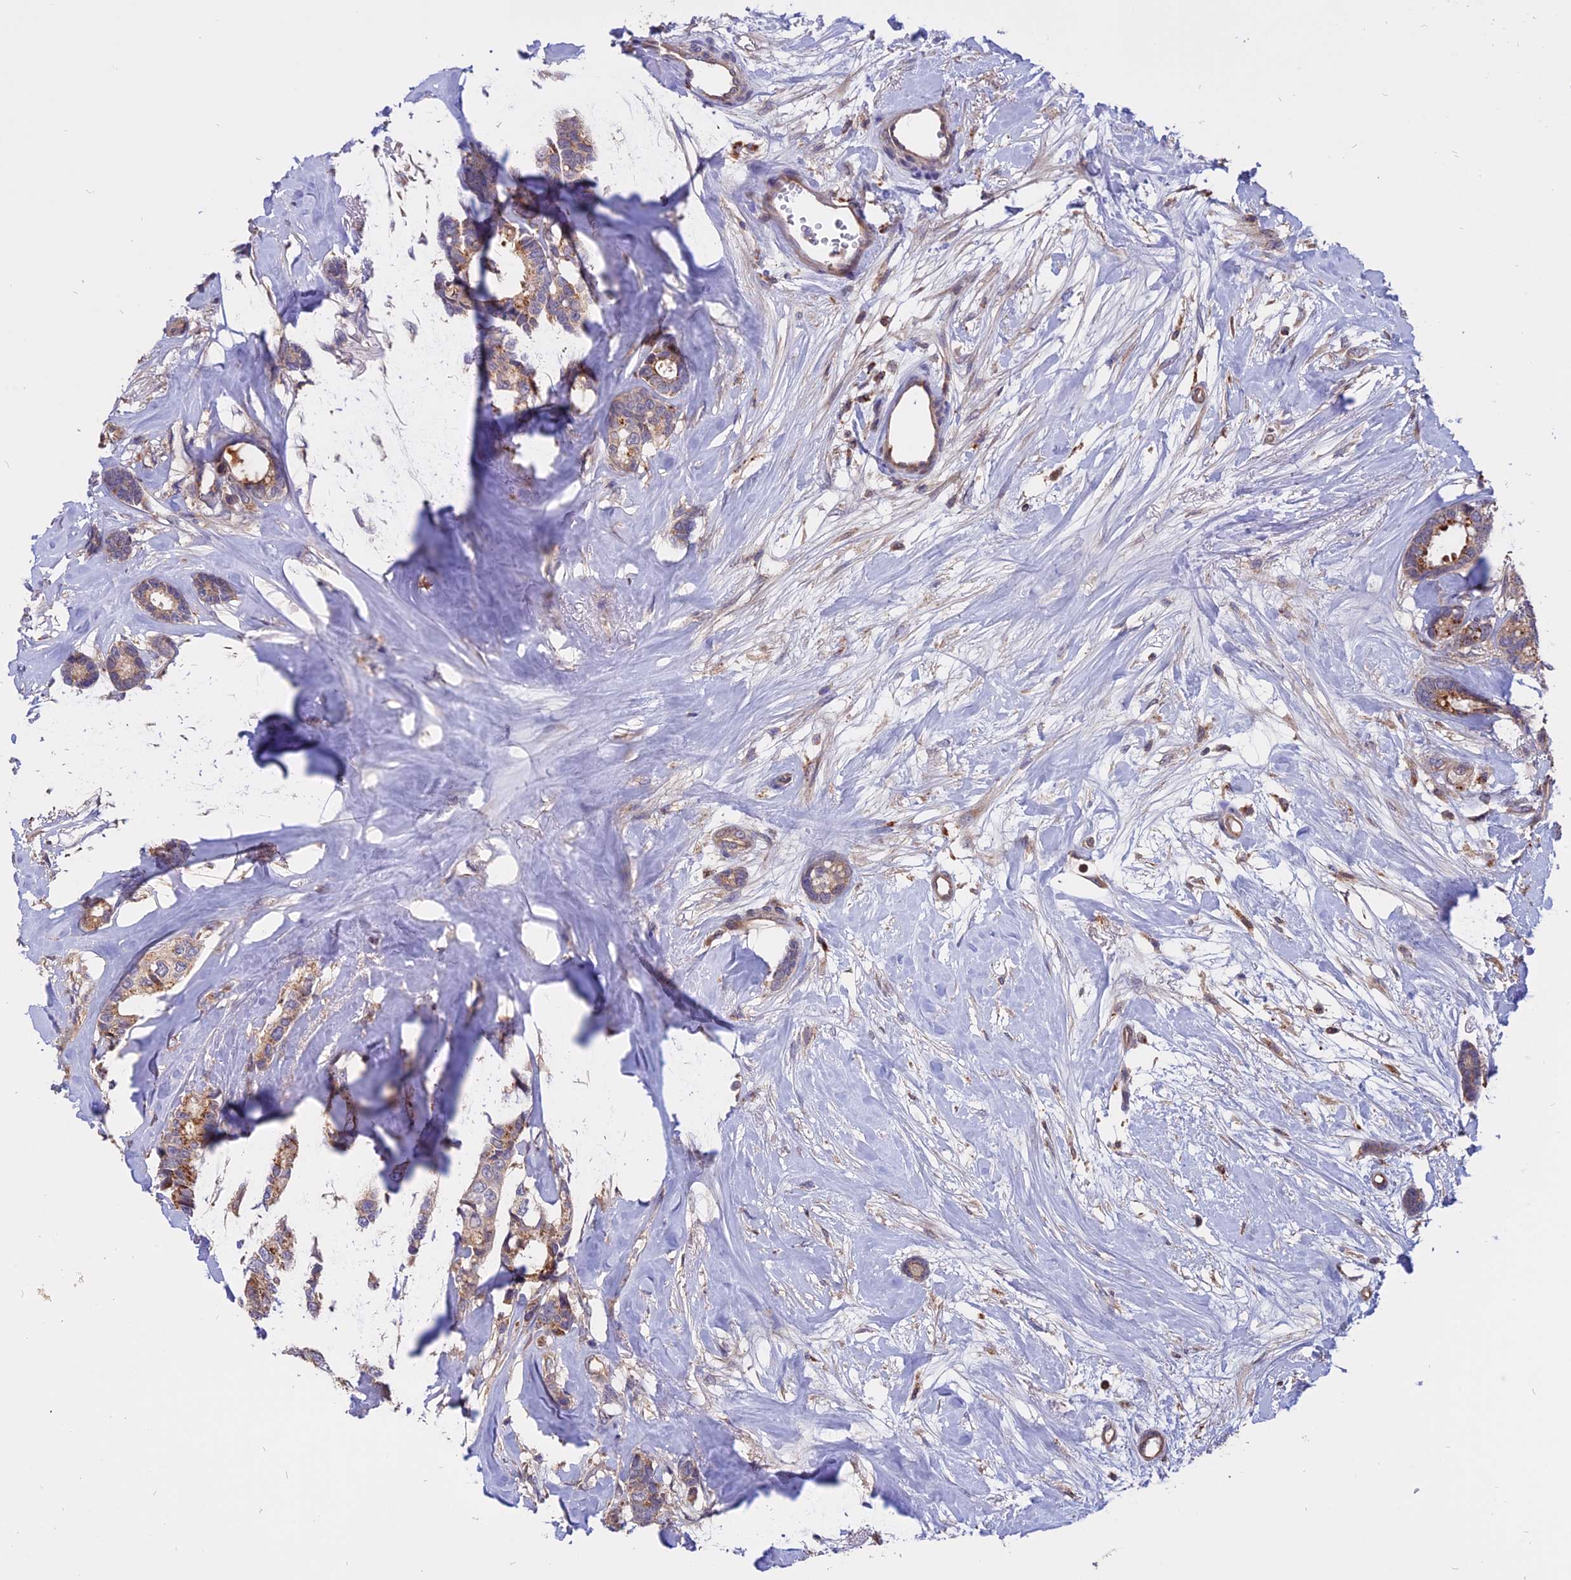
{"staining": {"intensity": "moderate", "quantity": "25%-75%", "location": "cytoplasmic/membranous"}, "tissue": "breast cancer", "cell_type": "Tumor cells", "image_type": "cancer", "snomed": [{"axis": "morphology", "description": "Duct carcinoma"}, {"axis": "topography", "description": "Breast"}], "caption": "Protein expression analysis of human breast cancer (invasive ductal carcinoma) reveals moderate cytoplasmic/membranous staining in about 25%-75% of tumor cells.", "gene": "CARMIL2", "patient": {"sex": "female", "age": 87}}